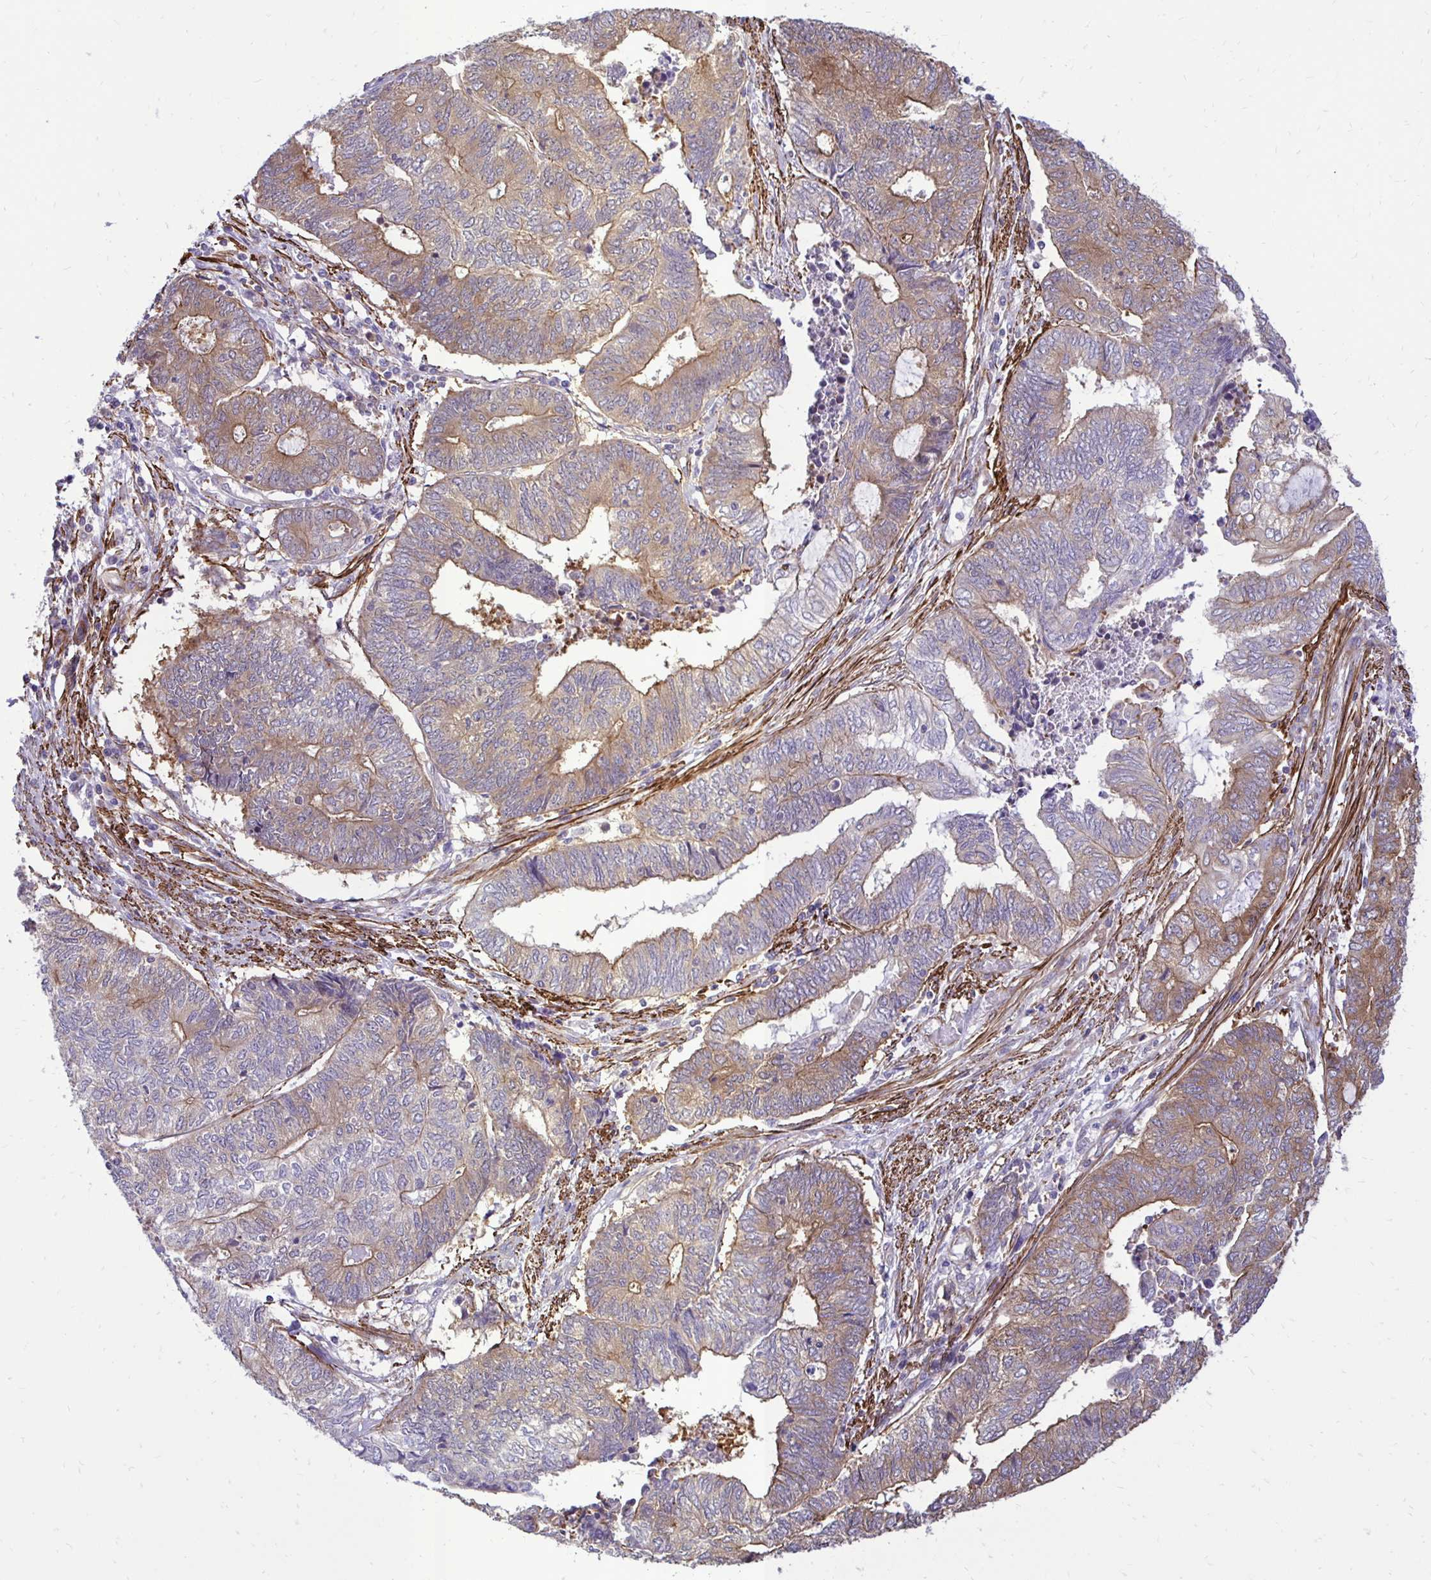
{"staining": {"intensity": "moderate", "quantity": "25%-75%", "location": "cytoplasmic/membranous"}, "tissue": "endometrial cancer", "cell_type": "Tumor cells", "image_type": "cancer", "snomed": [{"axis": "morphology", "description": "Adenocarcinoma, NOS"}, {"axis": "topography", "description": "Uterus"}, {"axis": "topography", "description": "Endometrium"}], "caption": "A photomicrograph showing moderate cytoplasmic/membranous expression in approximately 25%-75% of tumor cells in adenocarcinoma (endometrial), as visualized by brown immunohistochemical staining.", "gene": "CTPS1", "patient": {"sex": "female", "age": 70}}